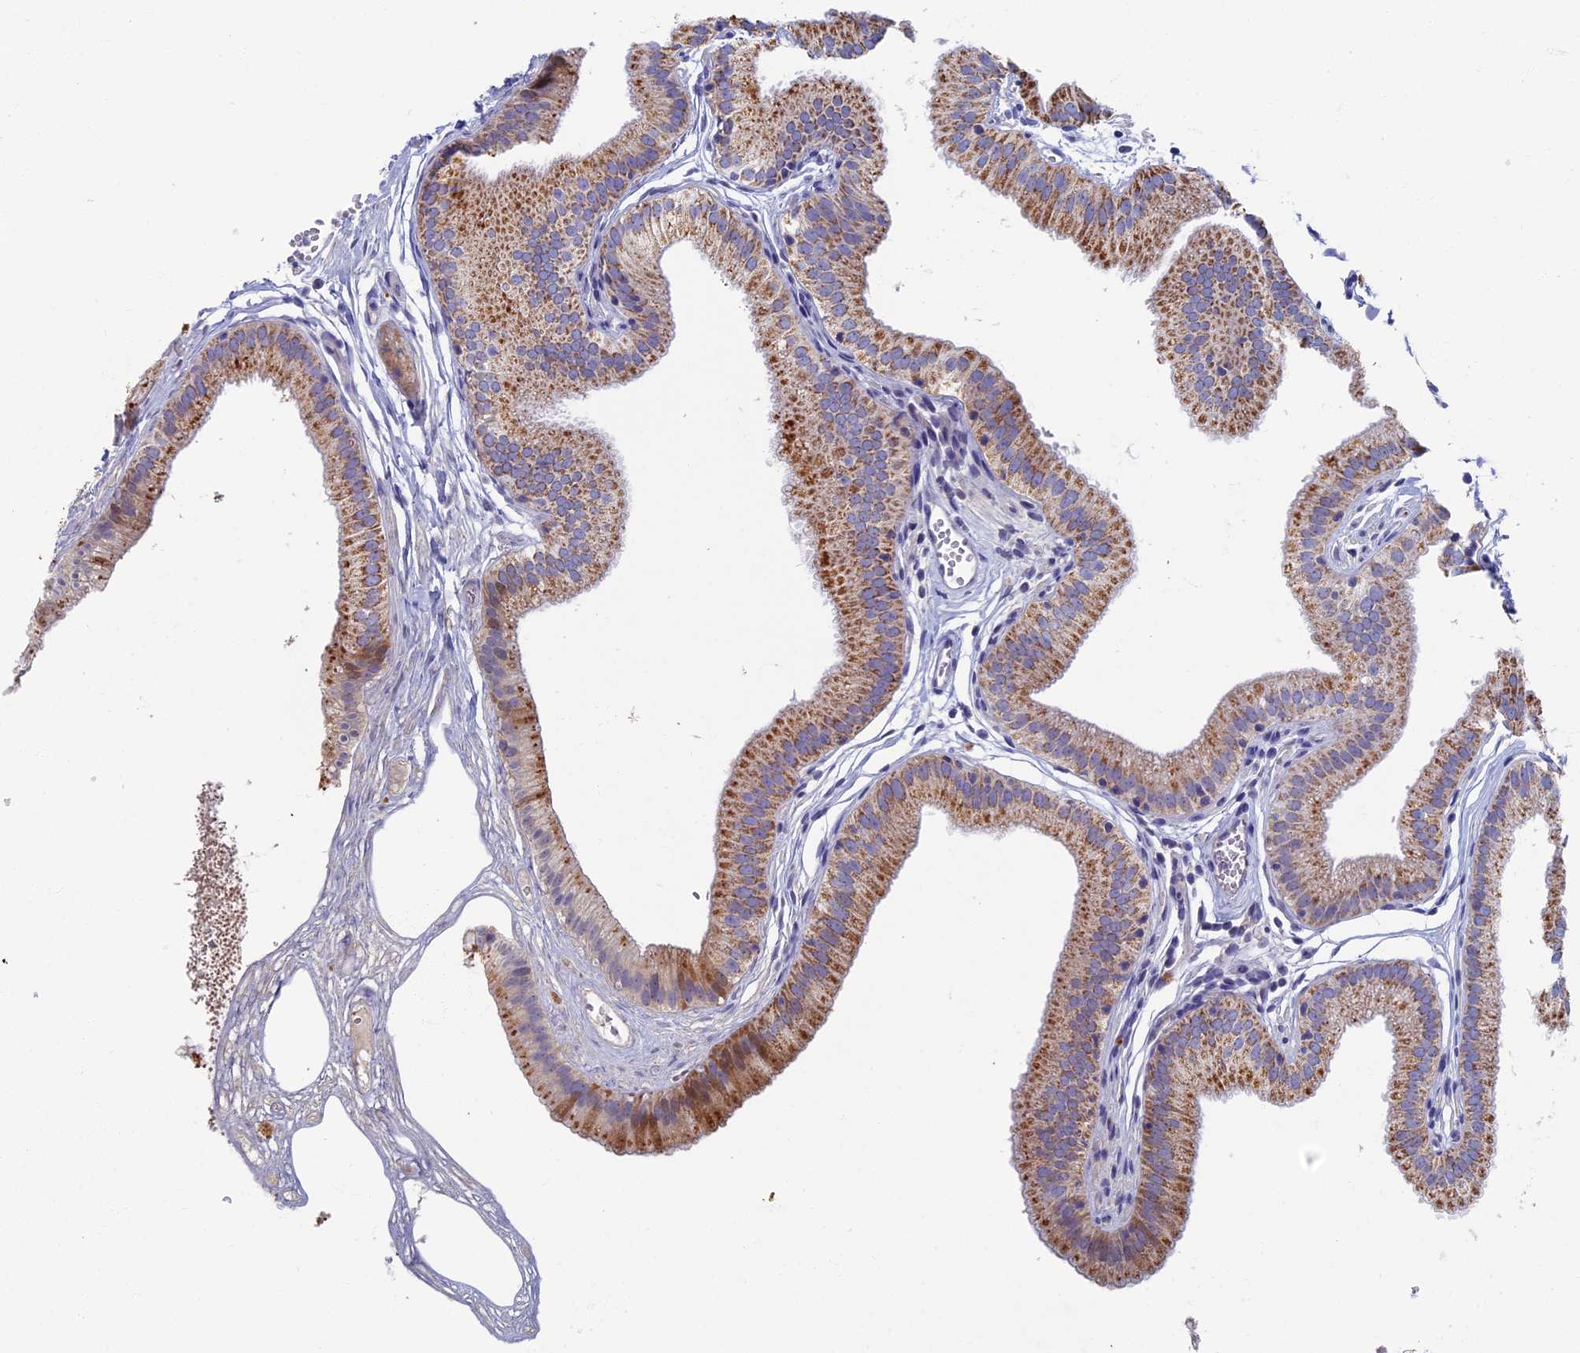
{"staining": {"intensity": "moderate", "quantity": "25%-75%", "location": "cytoplasmic/membranous"}, "tissue": "gallbladder", "cell_type": "Glandular cells", "image_type": "normal", "snomed": [{"axis": "morphology", "description": "Normal tissue, NOS"}, {"axis": "topography", "description": "Gallbladder"}], "caption": "DAB immunohistochemical staining of unremarkable gallbladder reveals moderate cytoplasmic/membranous protein positivity in about 25%-75% of glandular cells. Nuclei are stained in blue.", "gene": "OAT", "patient": {"sex": "female", "age": 54}}